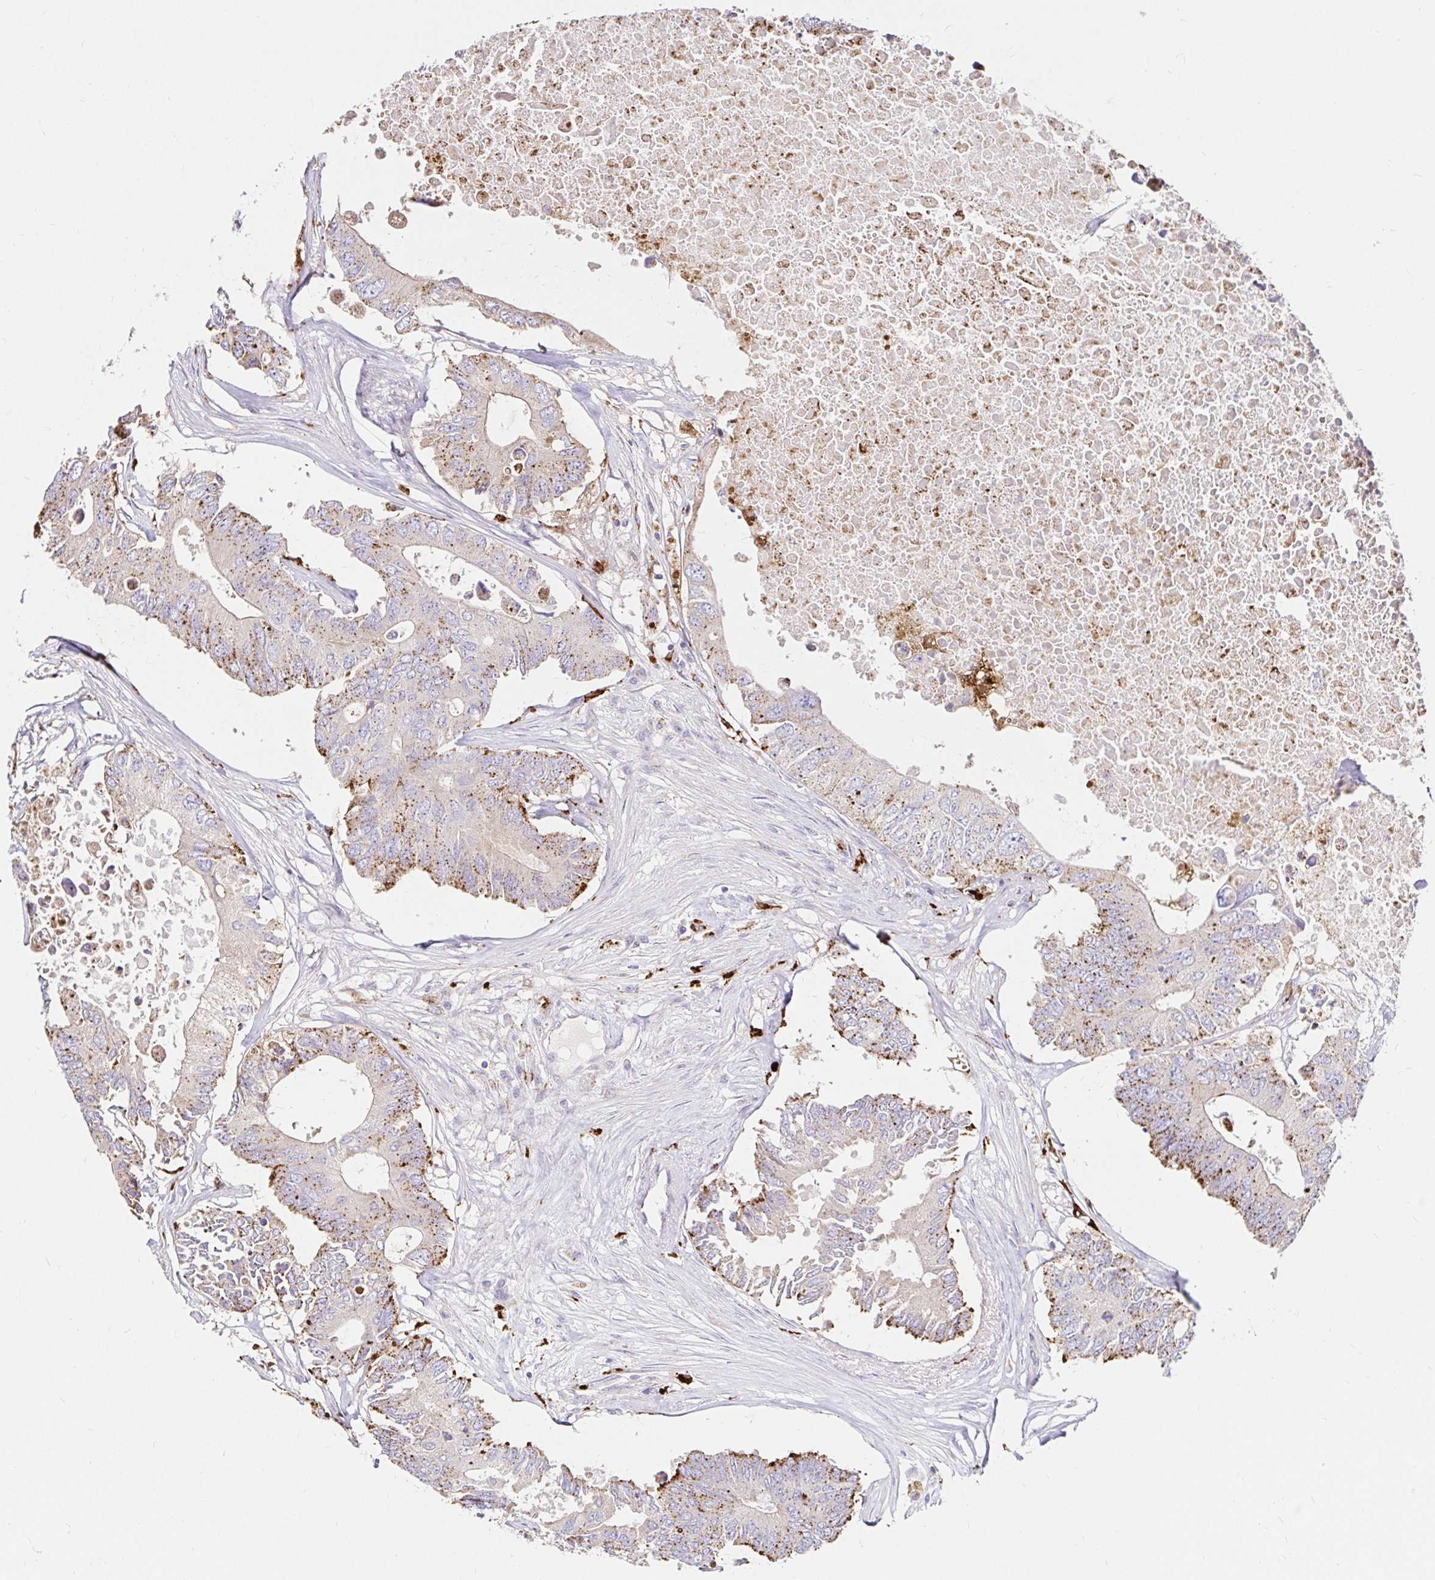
{"staining": {"intensity": "moderate", "quantity": "25%-75%", "location": "cytoplasmic/membranous"}, "tissue": "colorectal cancer", "cell_type": "Tumor cells", "image_type": "cancer", "snomed": [{"axis": "morphology", "description": "Adenocarcinoma, NOS"}, {"axis": "topography", "description": "Colon"}], "caption": "Moderate cytoplasmic/membranous staining for a protein is identified in approximately 25%-75% of tumor cells of colorectal cancer using IHC.", "gene": "FUCA1", "patient": {"sex": "male", "age": 71}}